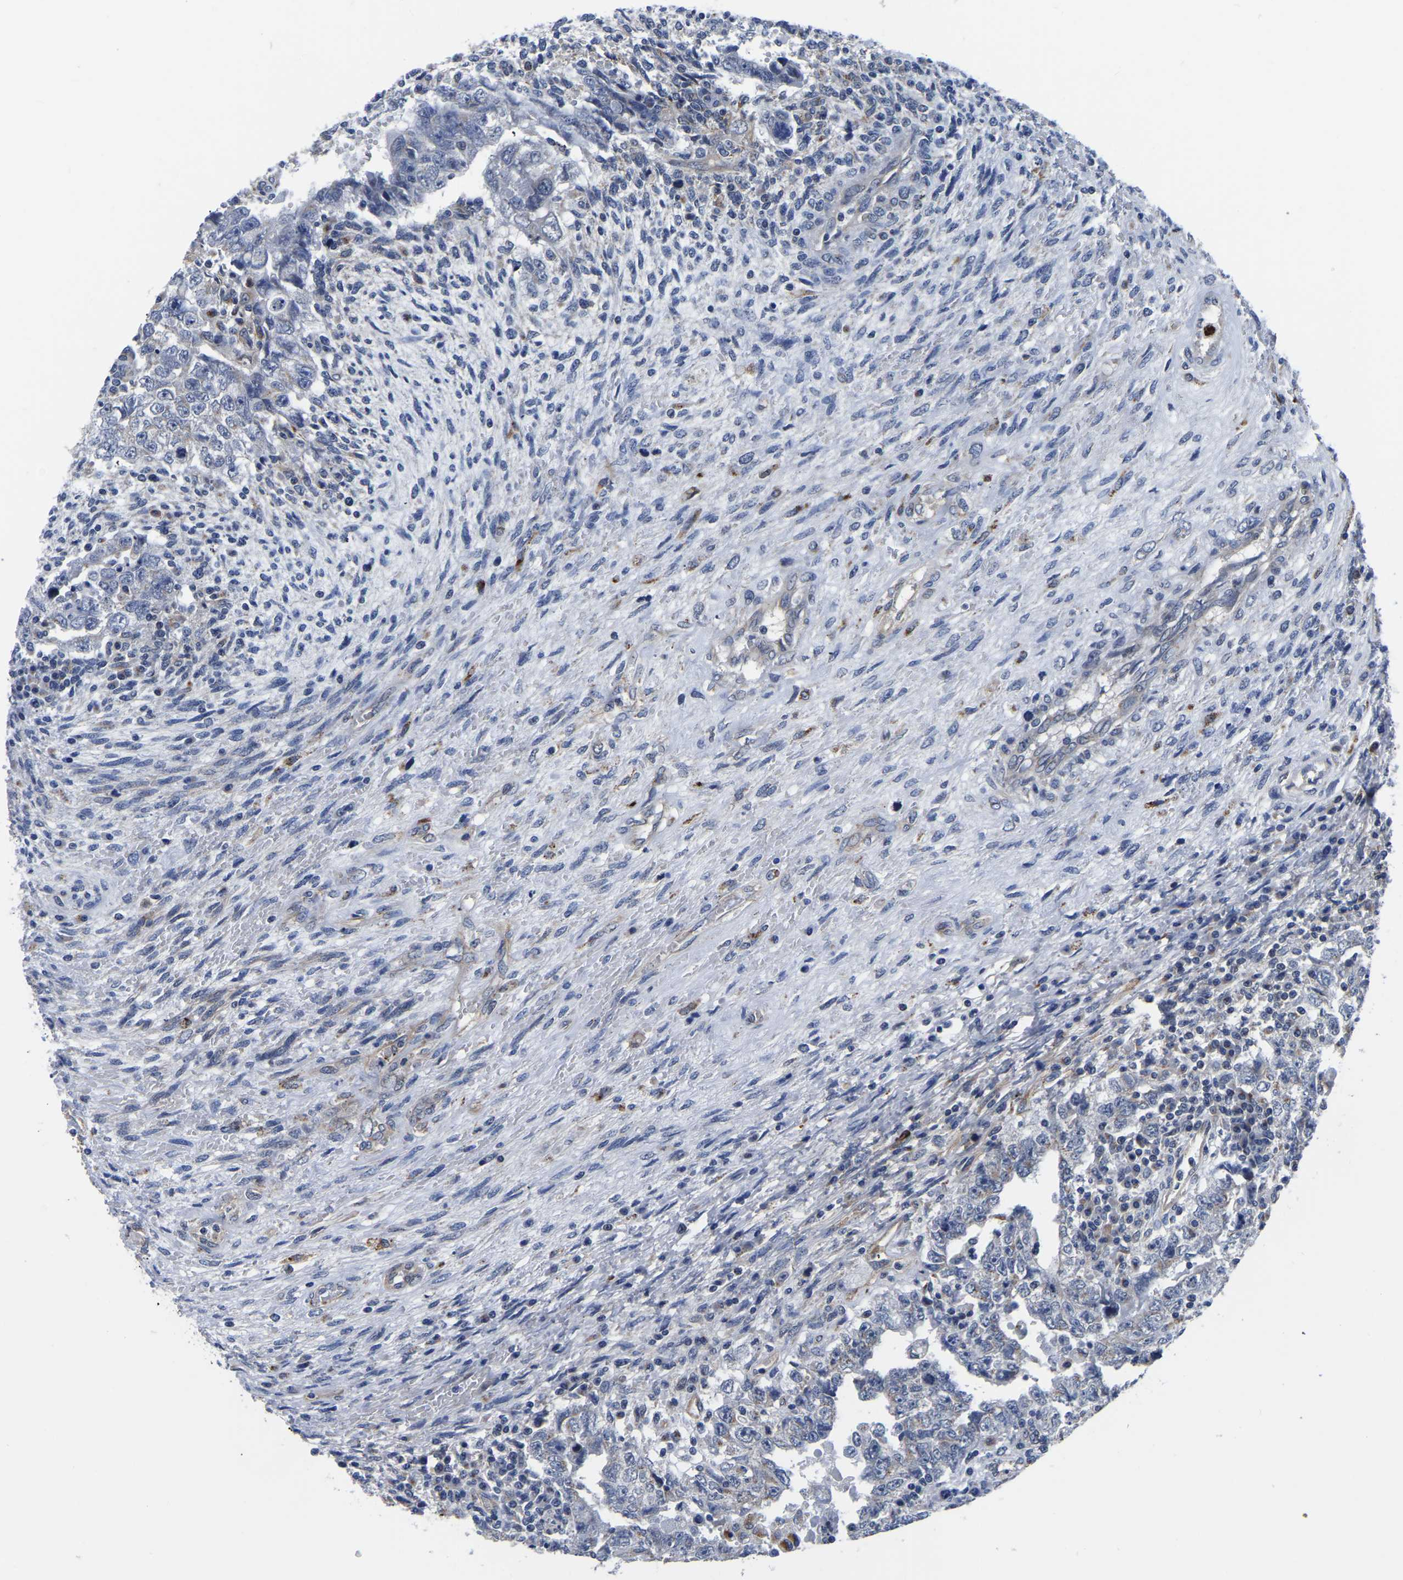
{"staining": {"intensity": "negative", "quantity": "none", "location": "none"}, "tissue": "testis cancer", "cell_type": "Tumor cells", "image_type": "cancer", "snomed": [{"axis": "morphology", "description": "Carcinoma, Embryonal, NOS"}, {"axis": "topography", "description": "Testis"}], "caption": "Immunohistochemical staining of human testis embryonal carcinoma shows no significant expression in tumor cells.", "gene": "PDLIM7", "patient": {"sex": "male", "age": 26}}